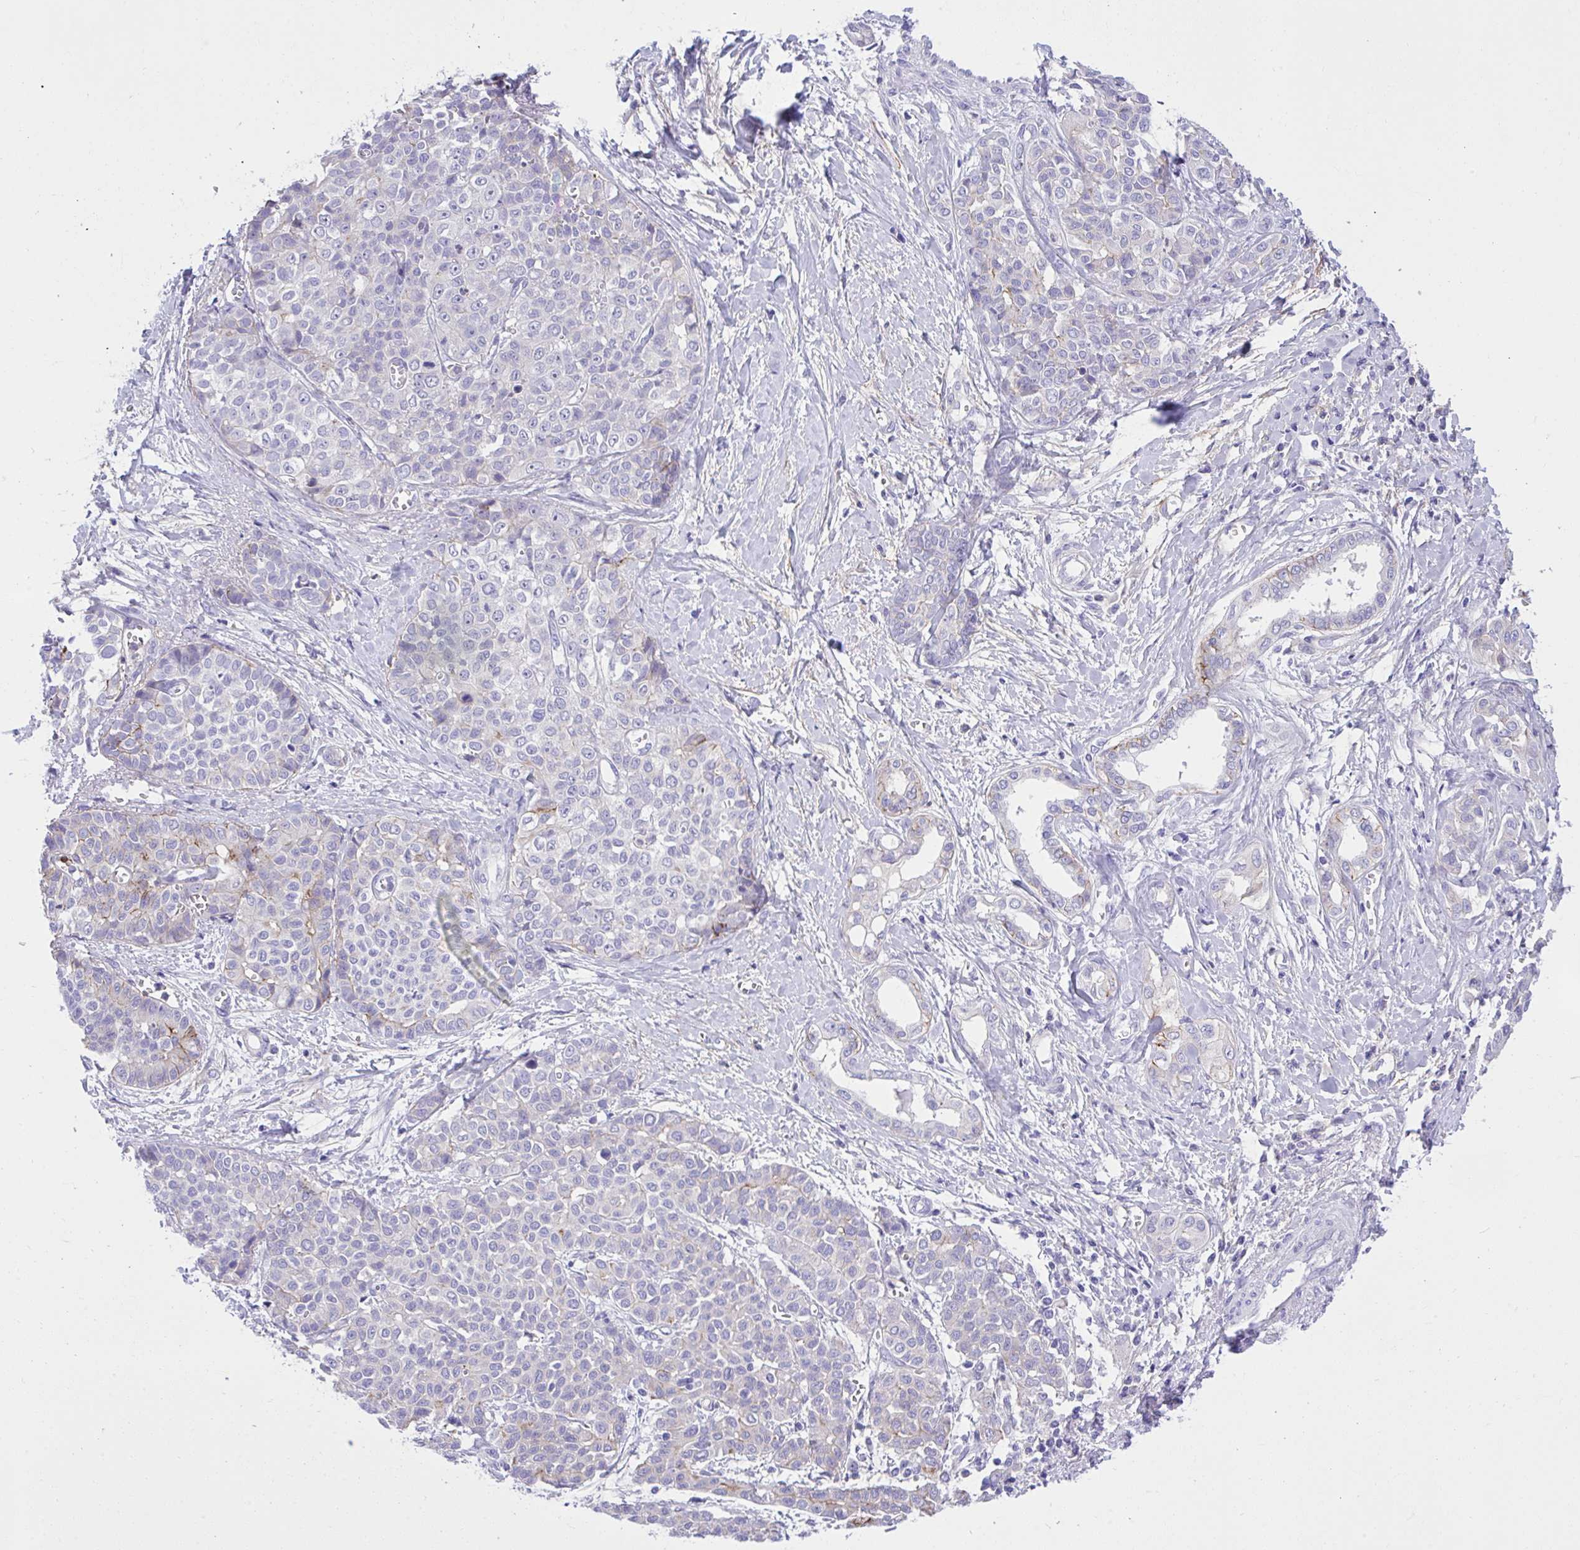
{"staining": {"intensity": "negative", "quantity": "none", "location": "none"}, "tissue": "liver cancer", "cell_type": "Tumor cells", "image_type": "cancer", "snomed": [{"axis": "morphology", "description": "Cholangiocarcinoma"}, {"axis": "topography", "description": "Liver"}], "caption": "The photomicrograph displays no staining of tumor cells in liver cholangiocarcinoma.", "gene": "HRG", "patient": {"sex": "female", "age": 77}}